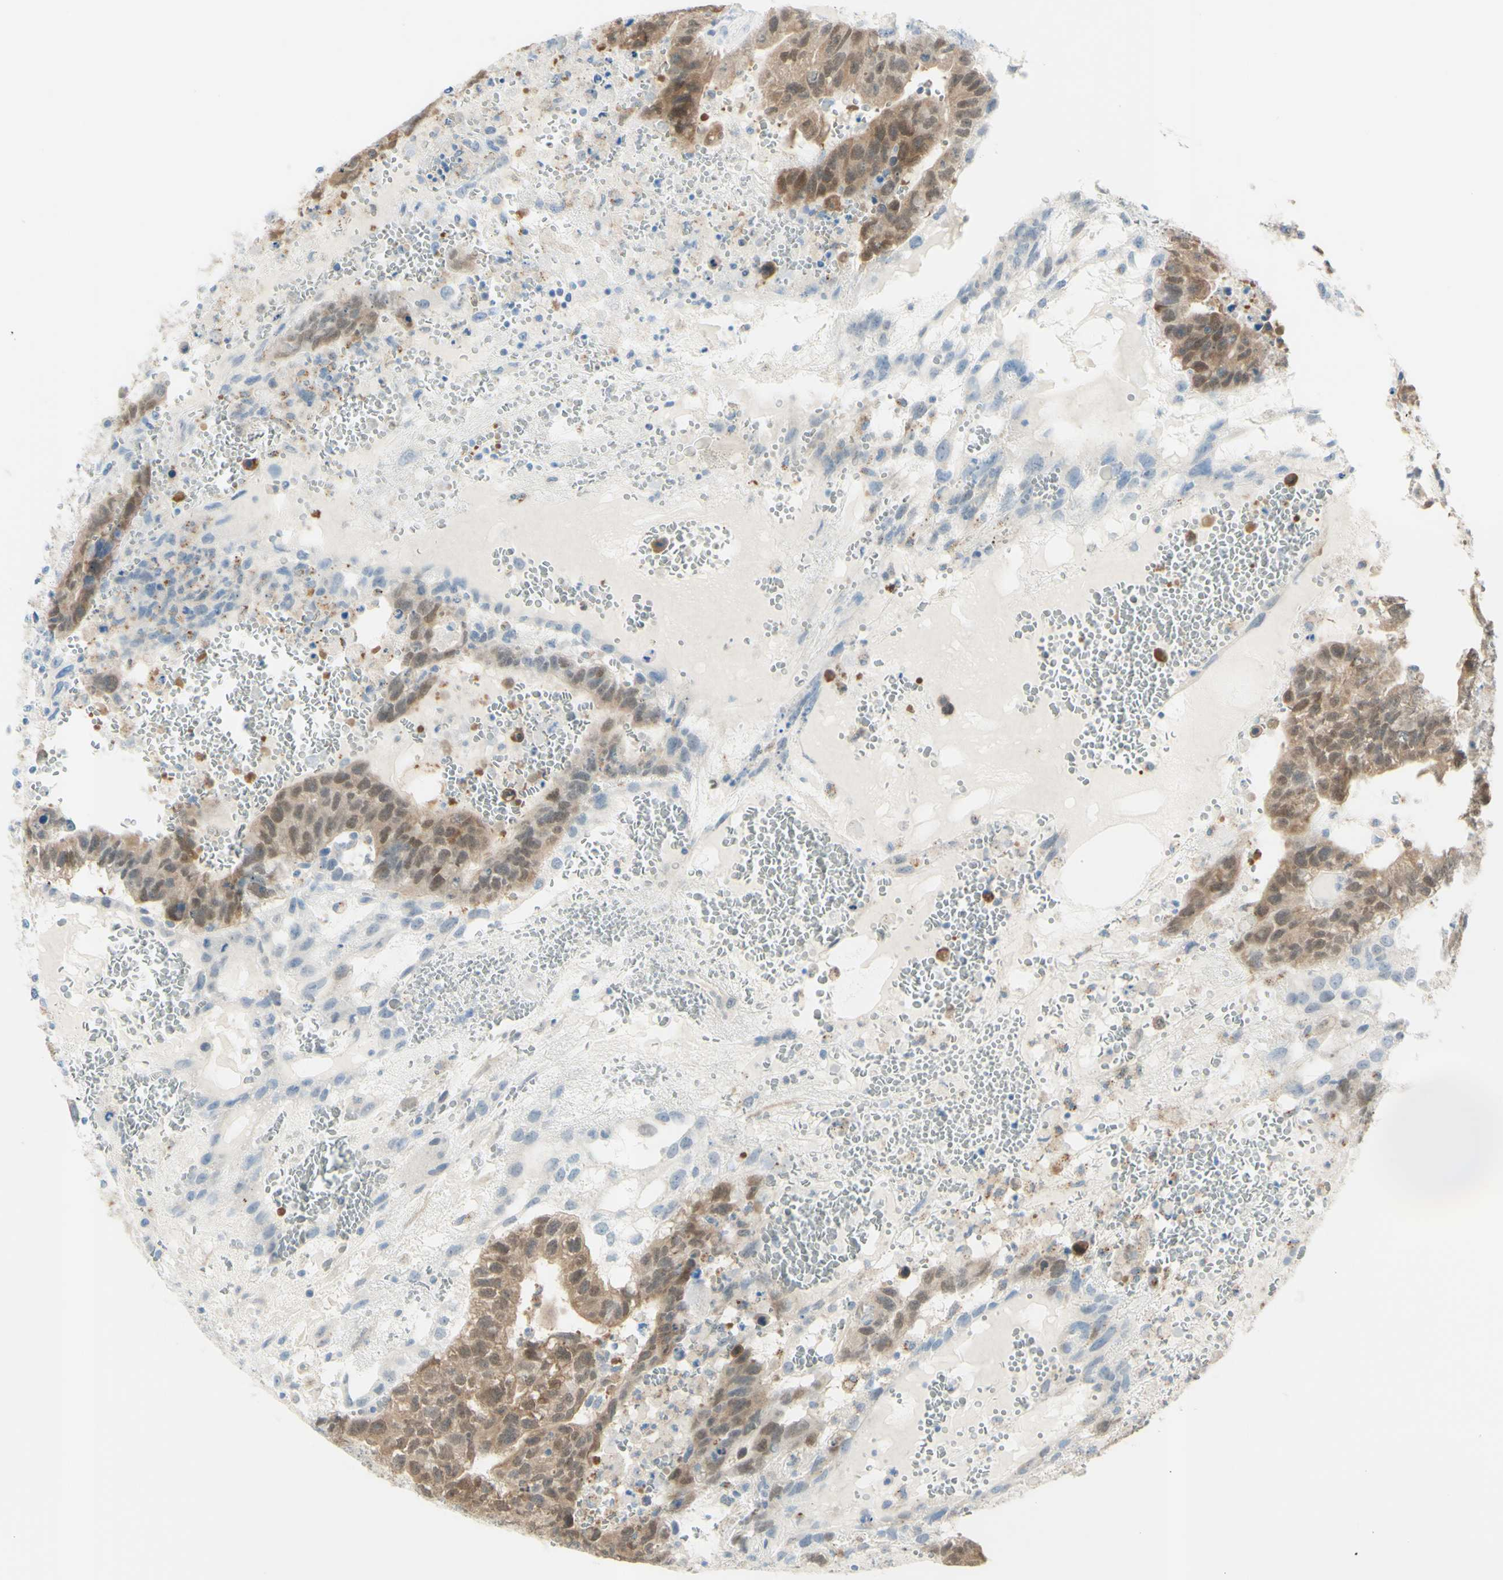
{"staining": {"intensity": "weak", "quantity": ">75%", "location": "cytoplasmic/membranous"}, "tissue": "testis cancer", "cell_type": "Tumor cells", "image_type": "cancer", "snomed": [{"axis": "morphology", "description": "Seminoma, NOS"}, {"axis": "morphology", "description": "Carcinoma, Embryonal, NOS"}, {"axis": "topography", "description": "Testis"}], "caption": "About >75% of tumor cells in testis cancer exhibit weak cytoplasmic/membranous protein expression as visualized by brown immunohistochemical staining.", "gene": "TSPAN1", "patient": {"sex": "male", "age": 52}}